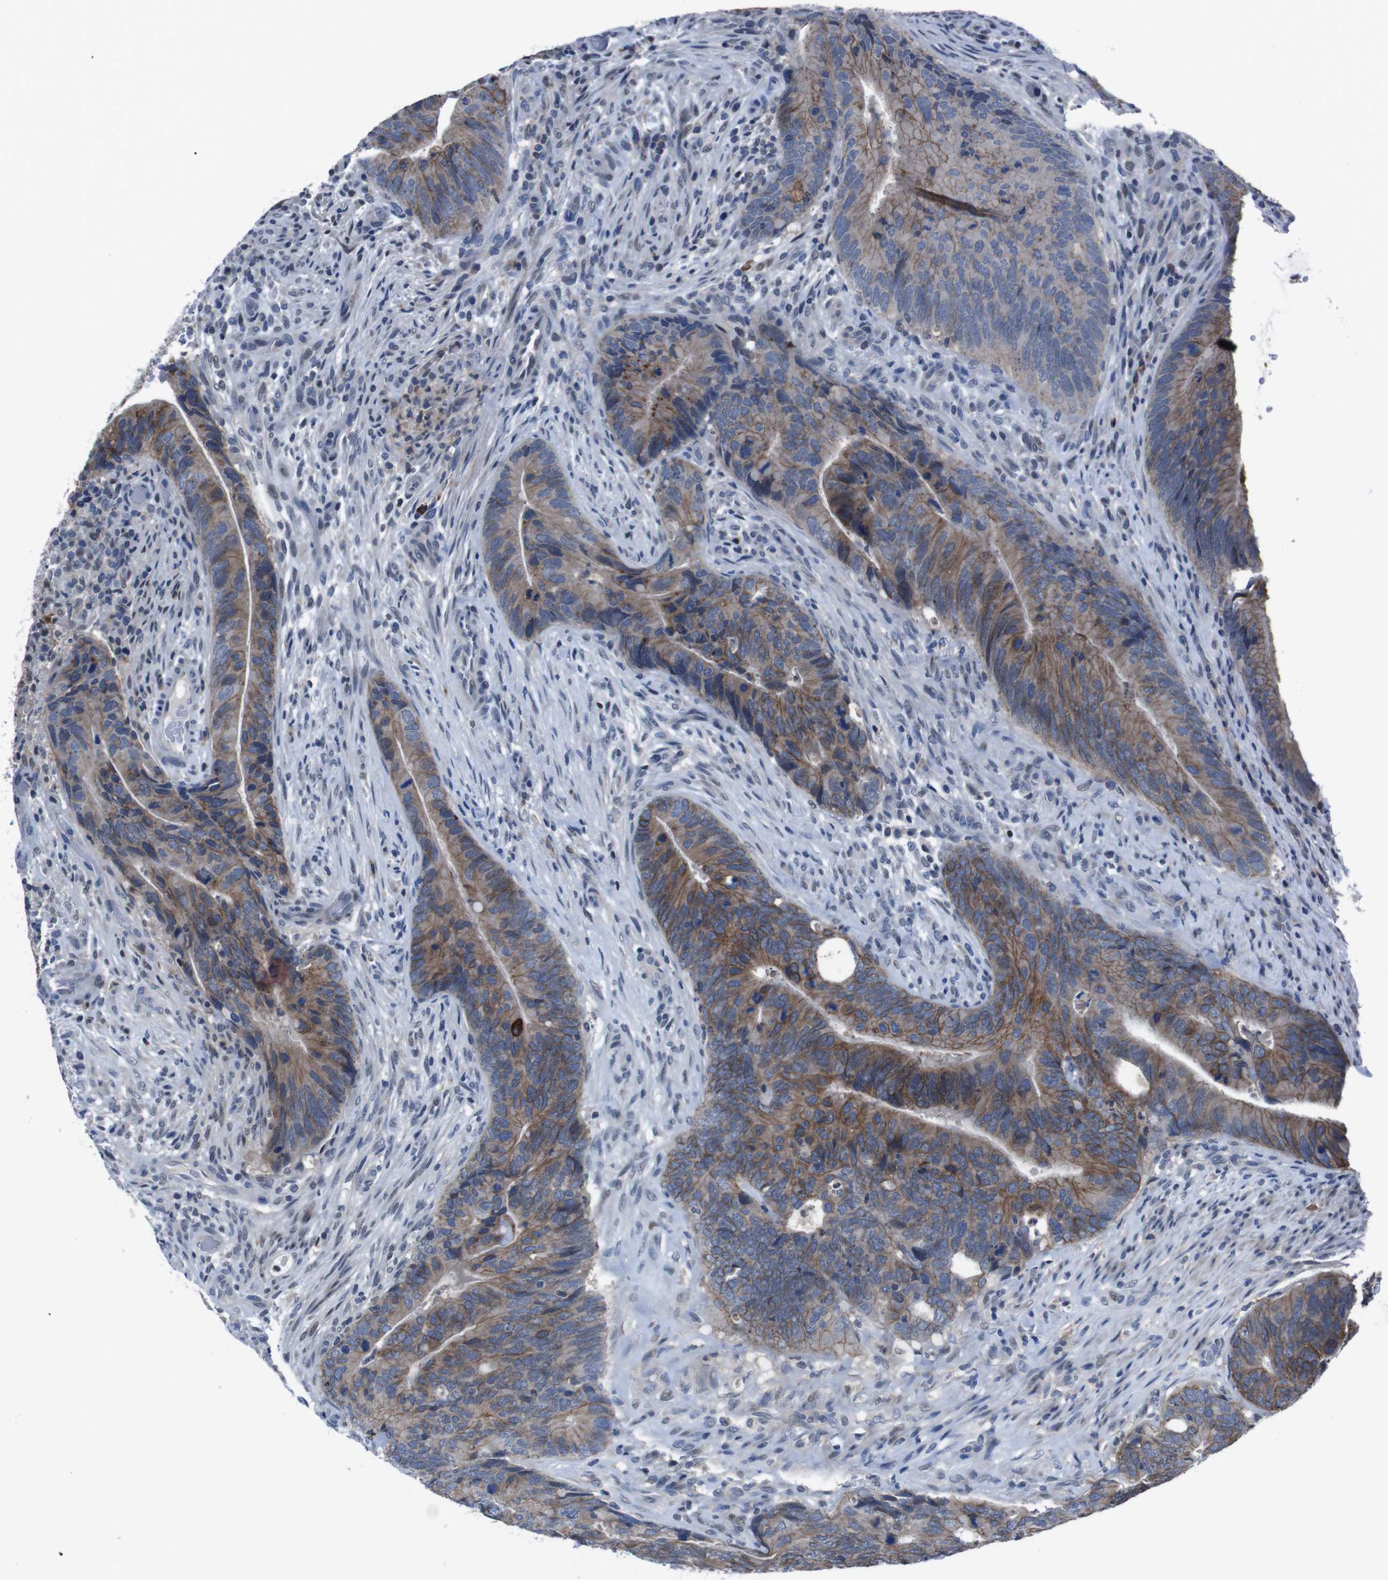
{"staining": {"intensity": "moderate", "quantity": ">75%", "location": "cytoplasmic/membranous"}, "tissue": "colorectal cancer", "cell_type": "Tumor cells", "image_type": "cancer", "snomed": [{"axis": "morphology", "description": "Normal tissue, NOS"}, {"axis": "morphology", "description": "Adenocarcinoma, NOS"}, {"axis": "topography", "description": "Colon"}], "caption": "Immunohistochemistry (IHC) of colorectal adenocarcinoma demonstrates medium levels of moderate cytoplasmic/membranous positivity in about >75% of tumor cells.", "gene": "SEMA4B", "patient": {"sex": "male", "age": 56}}